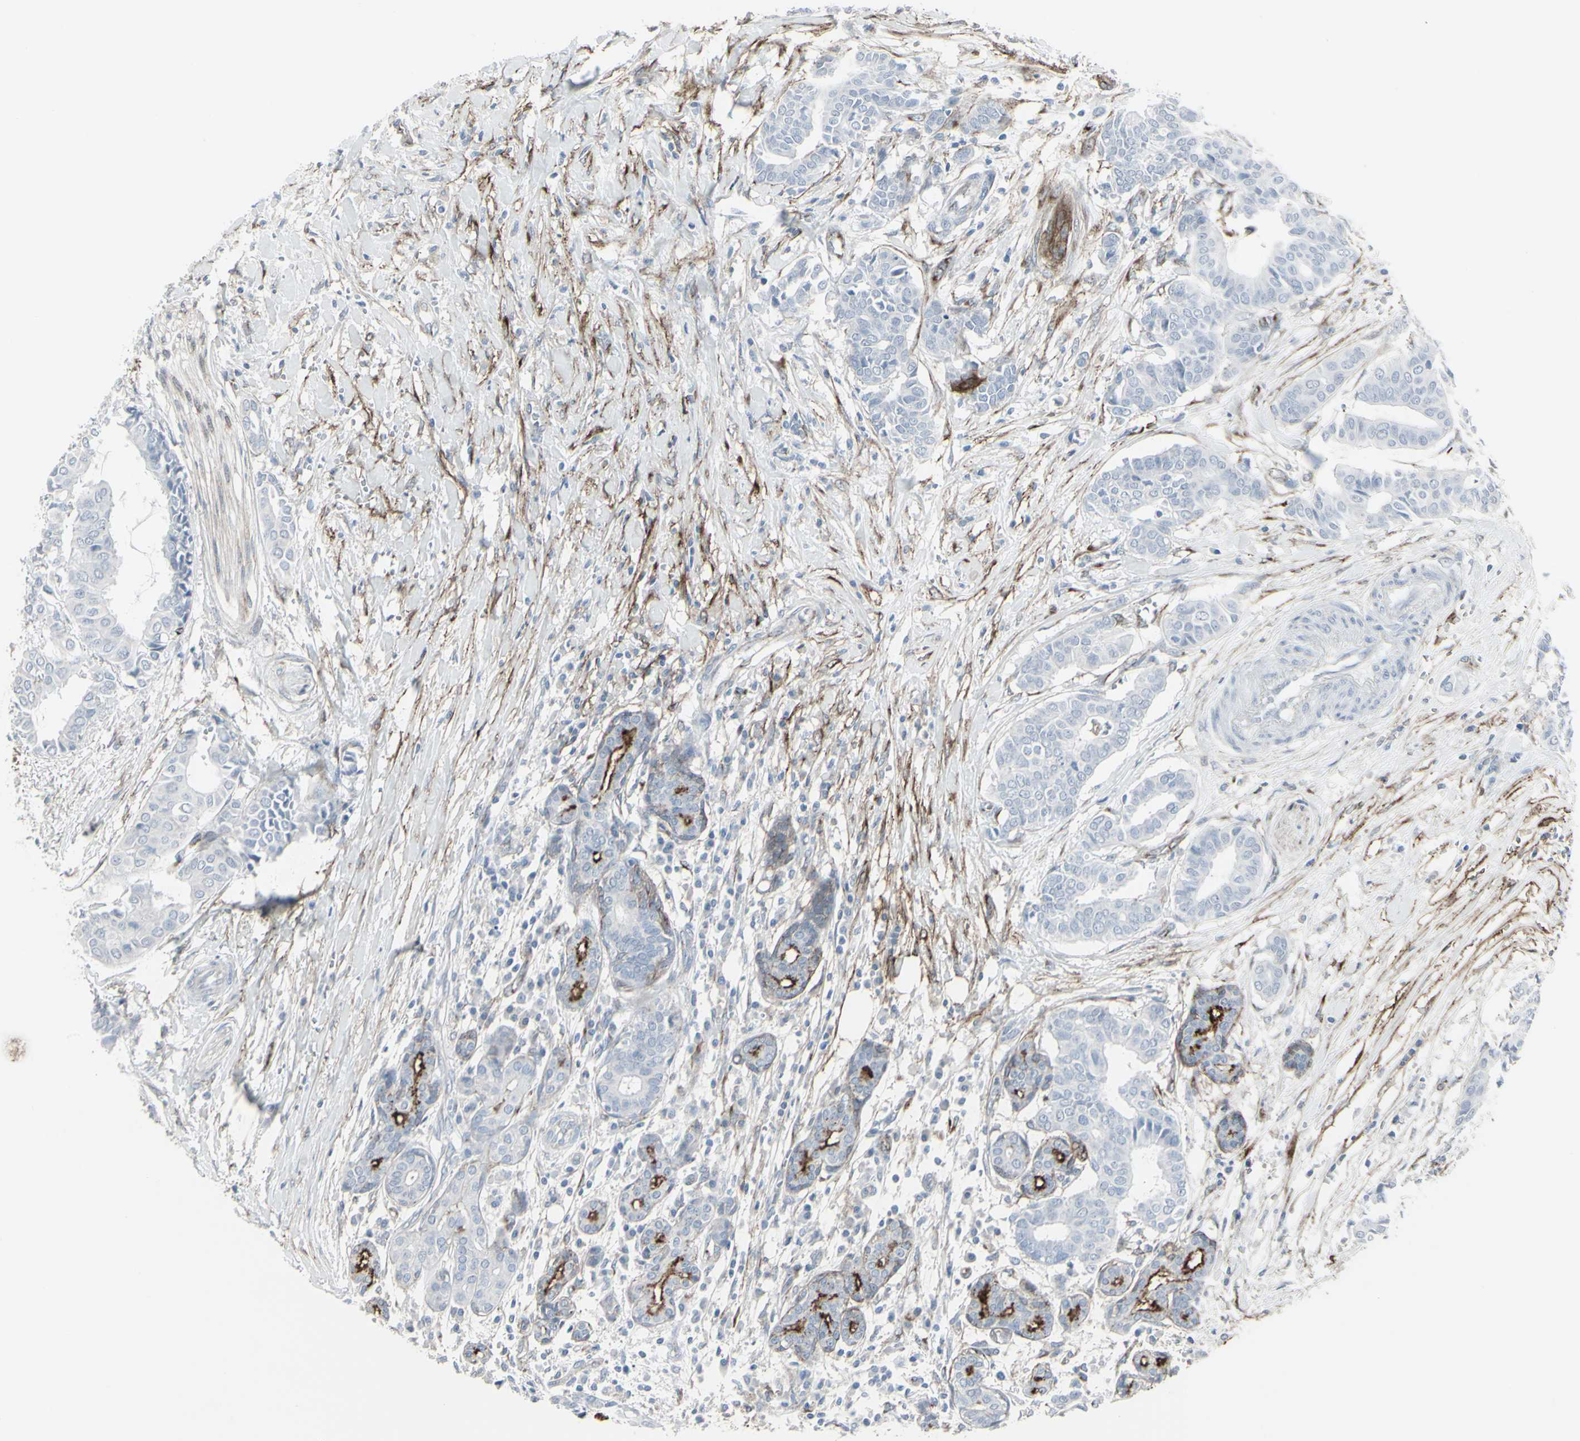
{"staining": {"intensity": "moderate", "quantity": "<25%", "location": "cytoplasmic/membranous"}, "tissue": "head and neck cancer", "cell_type": "Tumor cells", "image_type": "cancer", "snomed": [{"axis": "morphology", "description": "Adenocarcinoma, NOS"}, {"axis": "topography", "description": "Salivary gland"}, {"axis": "topography", "description": "Head-Neck"}], "caption": "The immunohistochemical stain shows moderate cytoplasmic/membranous staining in tumor cells of adenocarcinoma (head and neck) tissue.", "gene": "GJA1", "patient": {"sex": "female", "age": 59}}